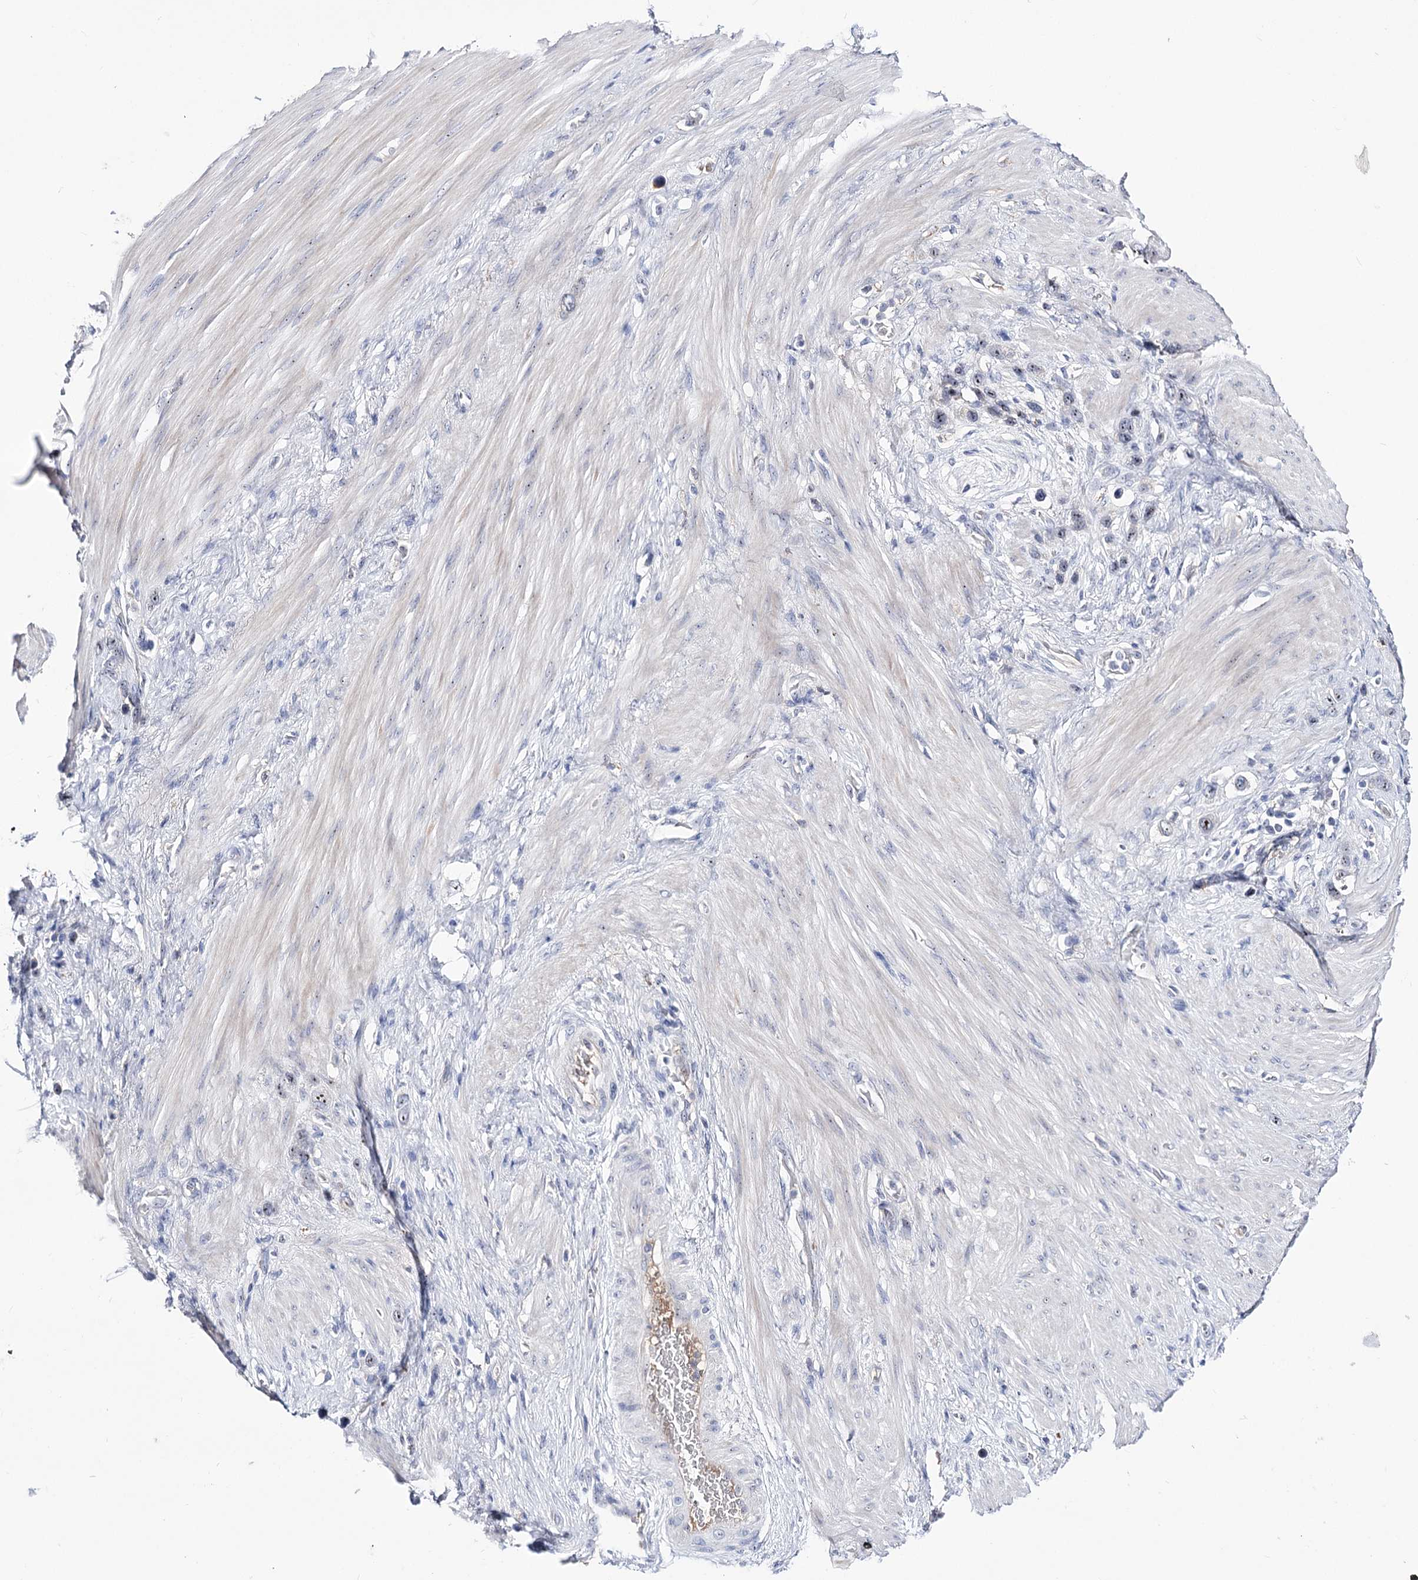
{"staining": {"intensity": "moderate", "quantity": "25%-75%", "location": "nuclear"}, "tissue": "stomach cancer", "cell_type": "Tumor cells", "image_type": "cancer", "snomed": [{"axis": "morphology", "description": "Adenocarcinoma, NOS"}, {"axis": "morphology", "description": "Adenocarcinoma, High grade"}, {"axis": "topography", "description": "Stomach, upper"}, {"axis": "topography", "description": "Stomach, lower"}], "caption": "Adenocarcinoma (stomach) tissue shows moderate nuclear staining in approximately 25%-75% of tumor cells, visualized by immunohistochemistry.", "gene": "PCGF5", "patient": {"sex": "female", "age": 65}}